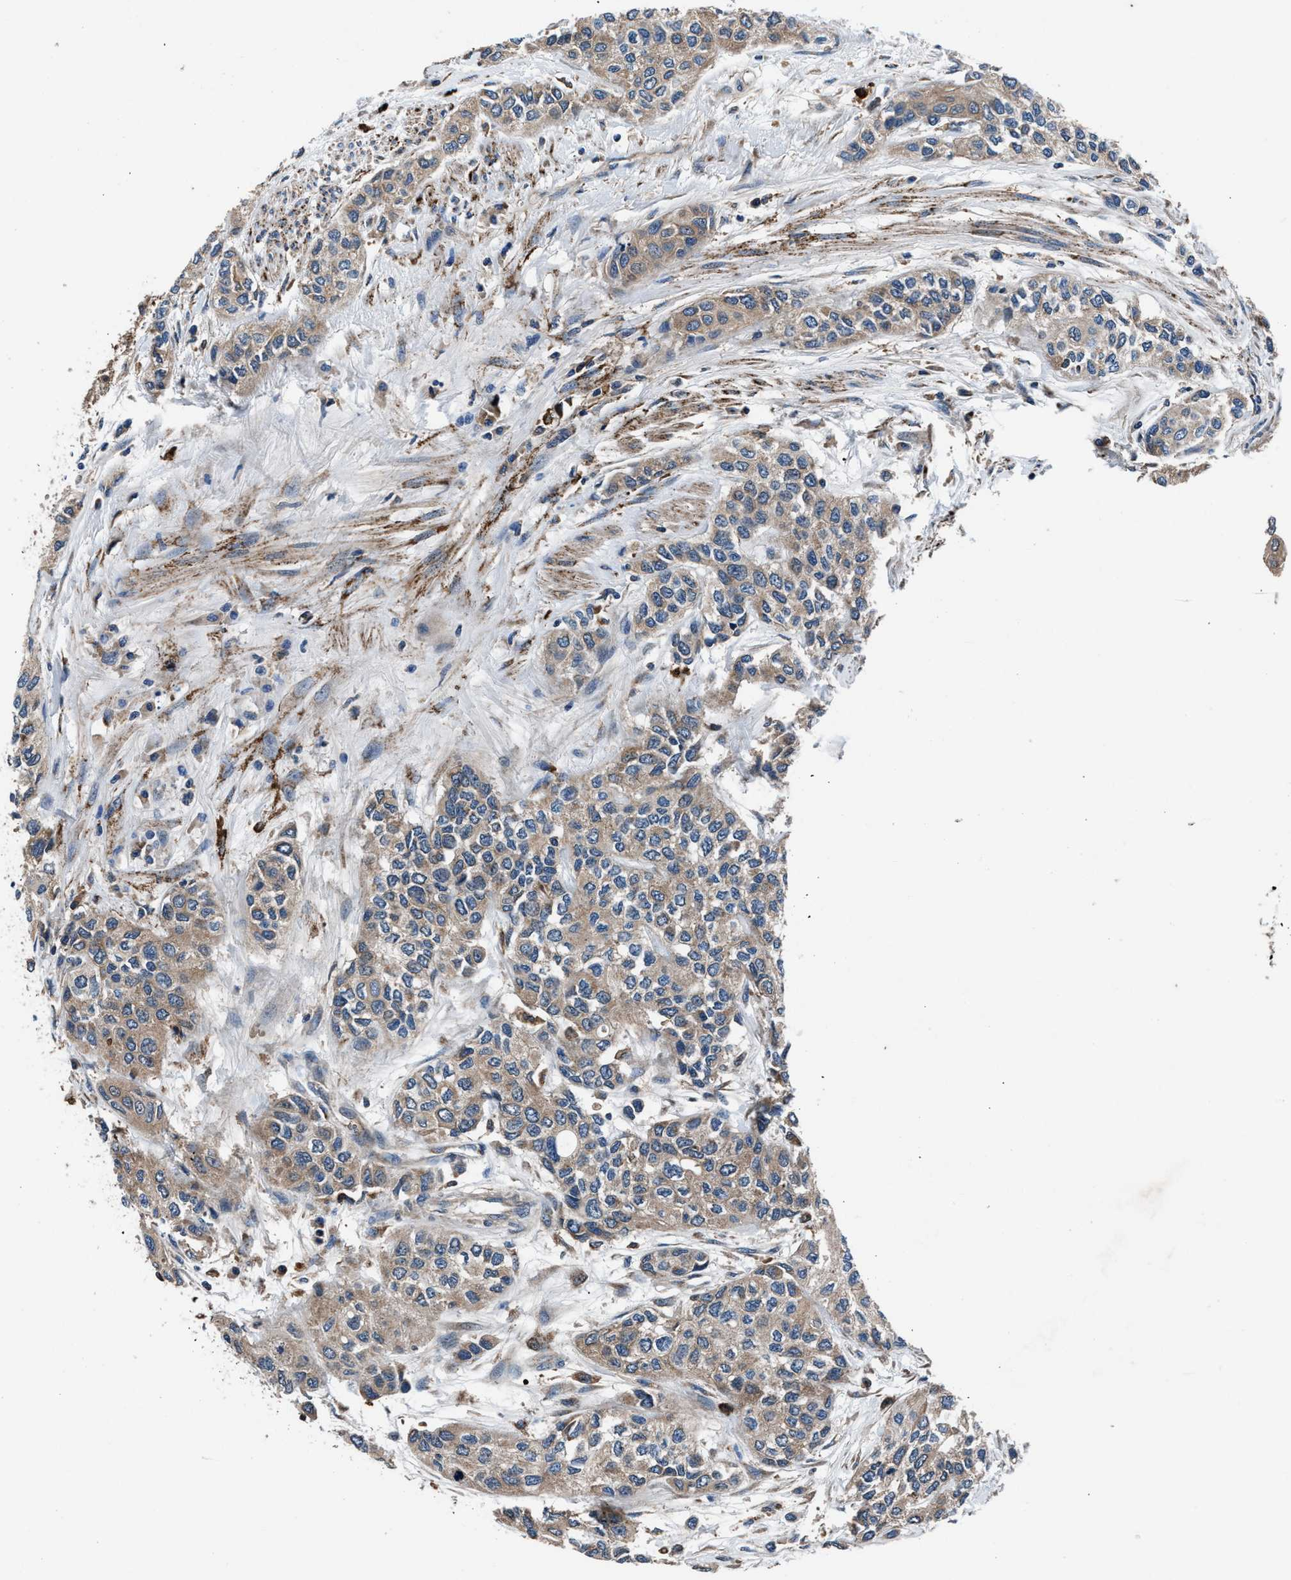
{"staining": {"intensity": "weak", "quantity": ">75%", "location": "cytoplasmic/membranous"}, "tissue": "urothelial cancer", "cell_type": "Tumor cells", "image_type": "cancer", "snomed": [{"axis": "morphology", "description": "Urothelial carcinoma, High grade"}, {"axis": "topography", "description": "Urinary bladder"}], "caption": "Immunohistochemical staining of high-grade urothelial carcinoma shows weak cytoplasmic/membranous protein expression in about >75% of tumor cells.", "gene": "FAM221A", "patient": {"sex": "female", "age": 56}}